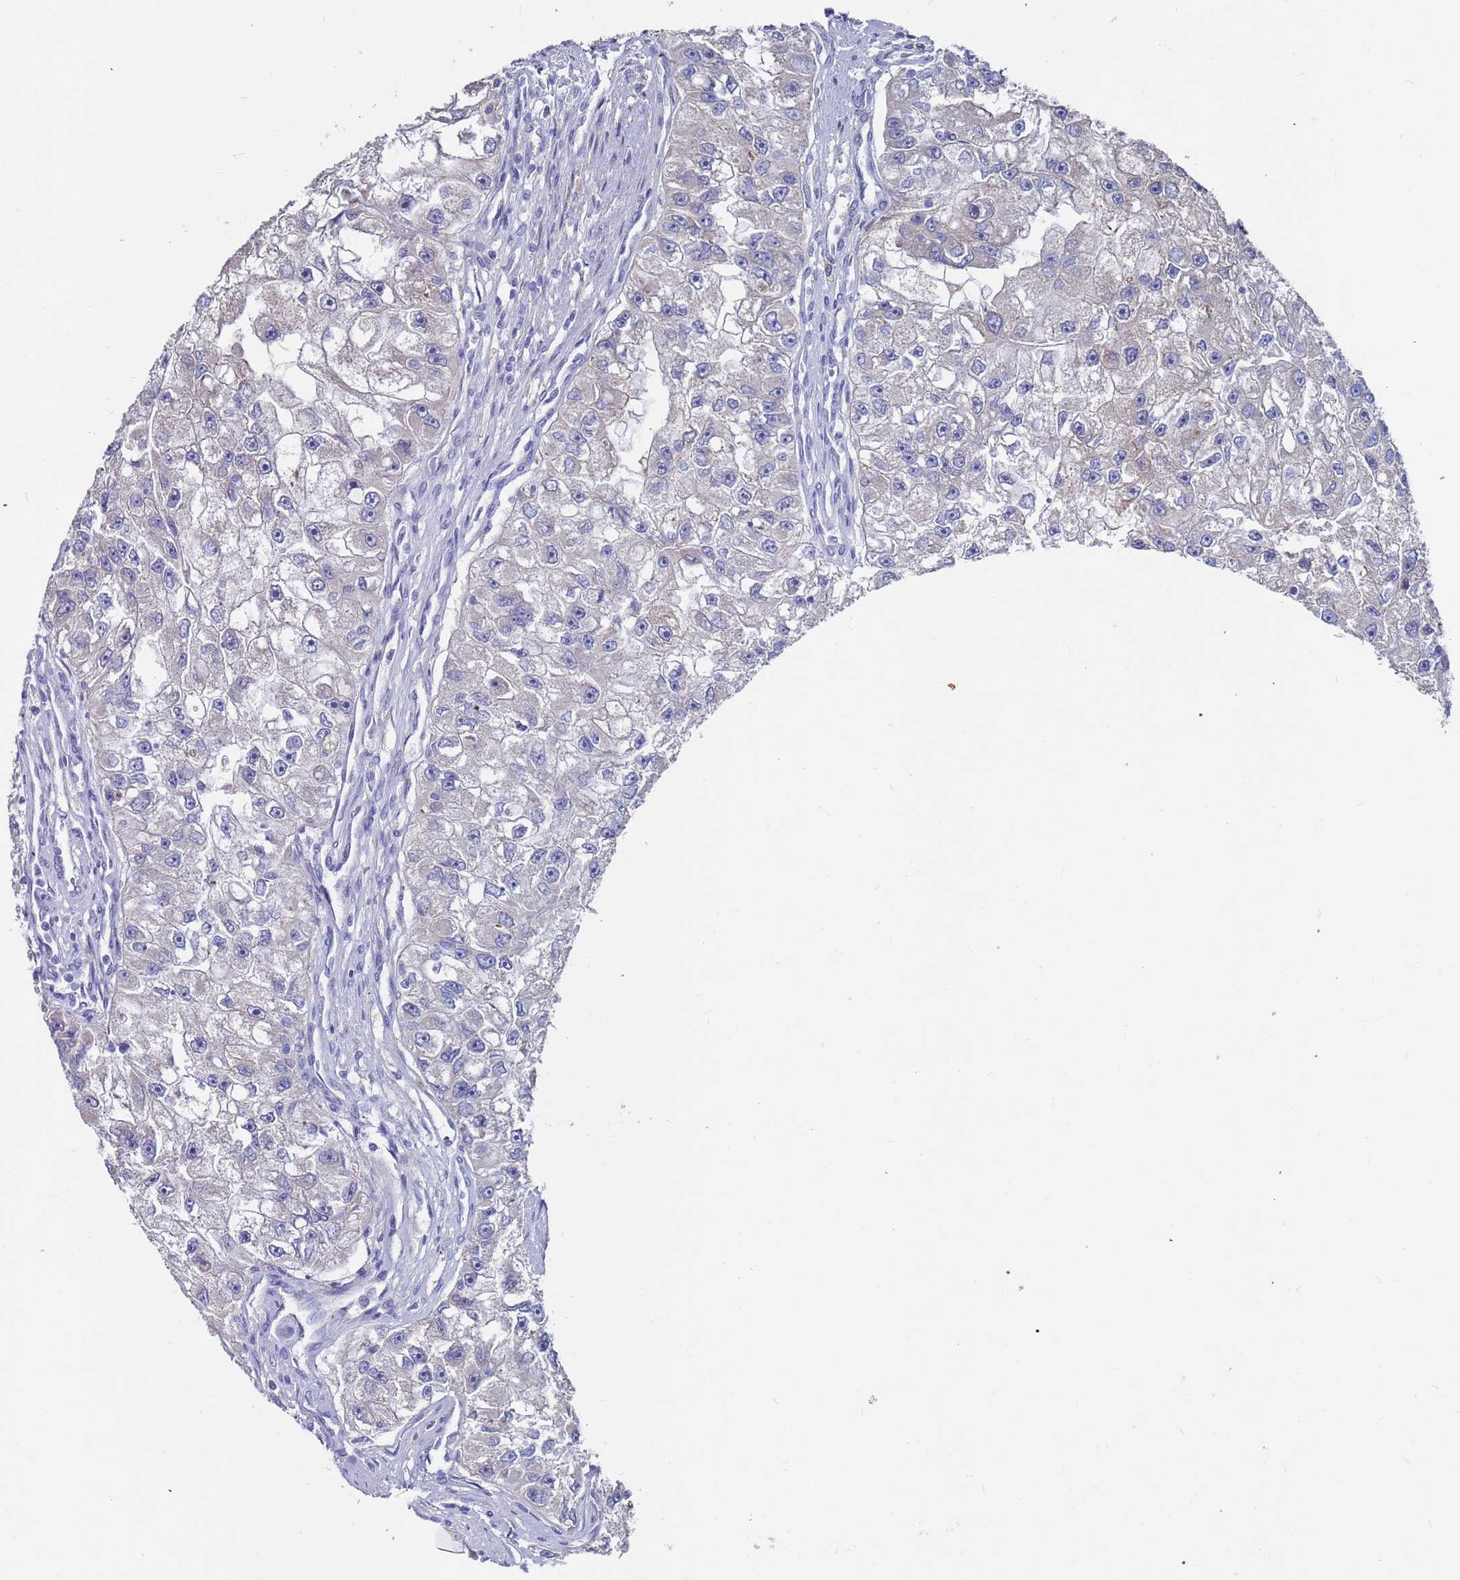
{"staining": {"intensity": "weak", "quantity": "<25%", "location": "cytoplasmic/membranous"}, "tissue": "renal cancer", "cell_type": "Tumor cells", "image_type": "cancer", "snomed": [{"axis": "morphology", "description": "Adenocarcinoma, NOS"}, {"axis": "topography", "description": "Kidney"}], "caption": "Adenocarcinoma (renal) stained for a protein using immunohistochemistry (IHC) shows no staining tumor cells.", "gene": "FBXO27", "patient": {"sex": "male", "age": 63}}